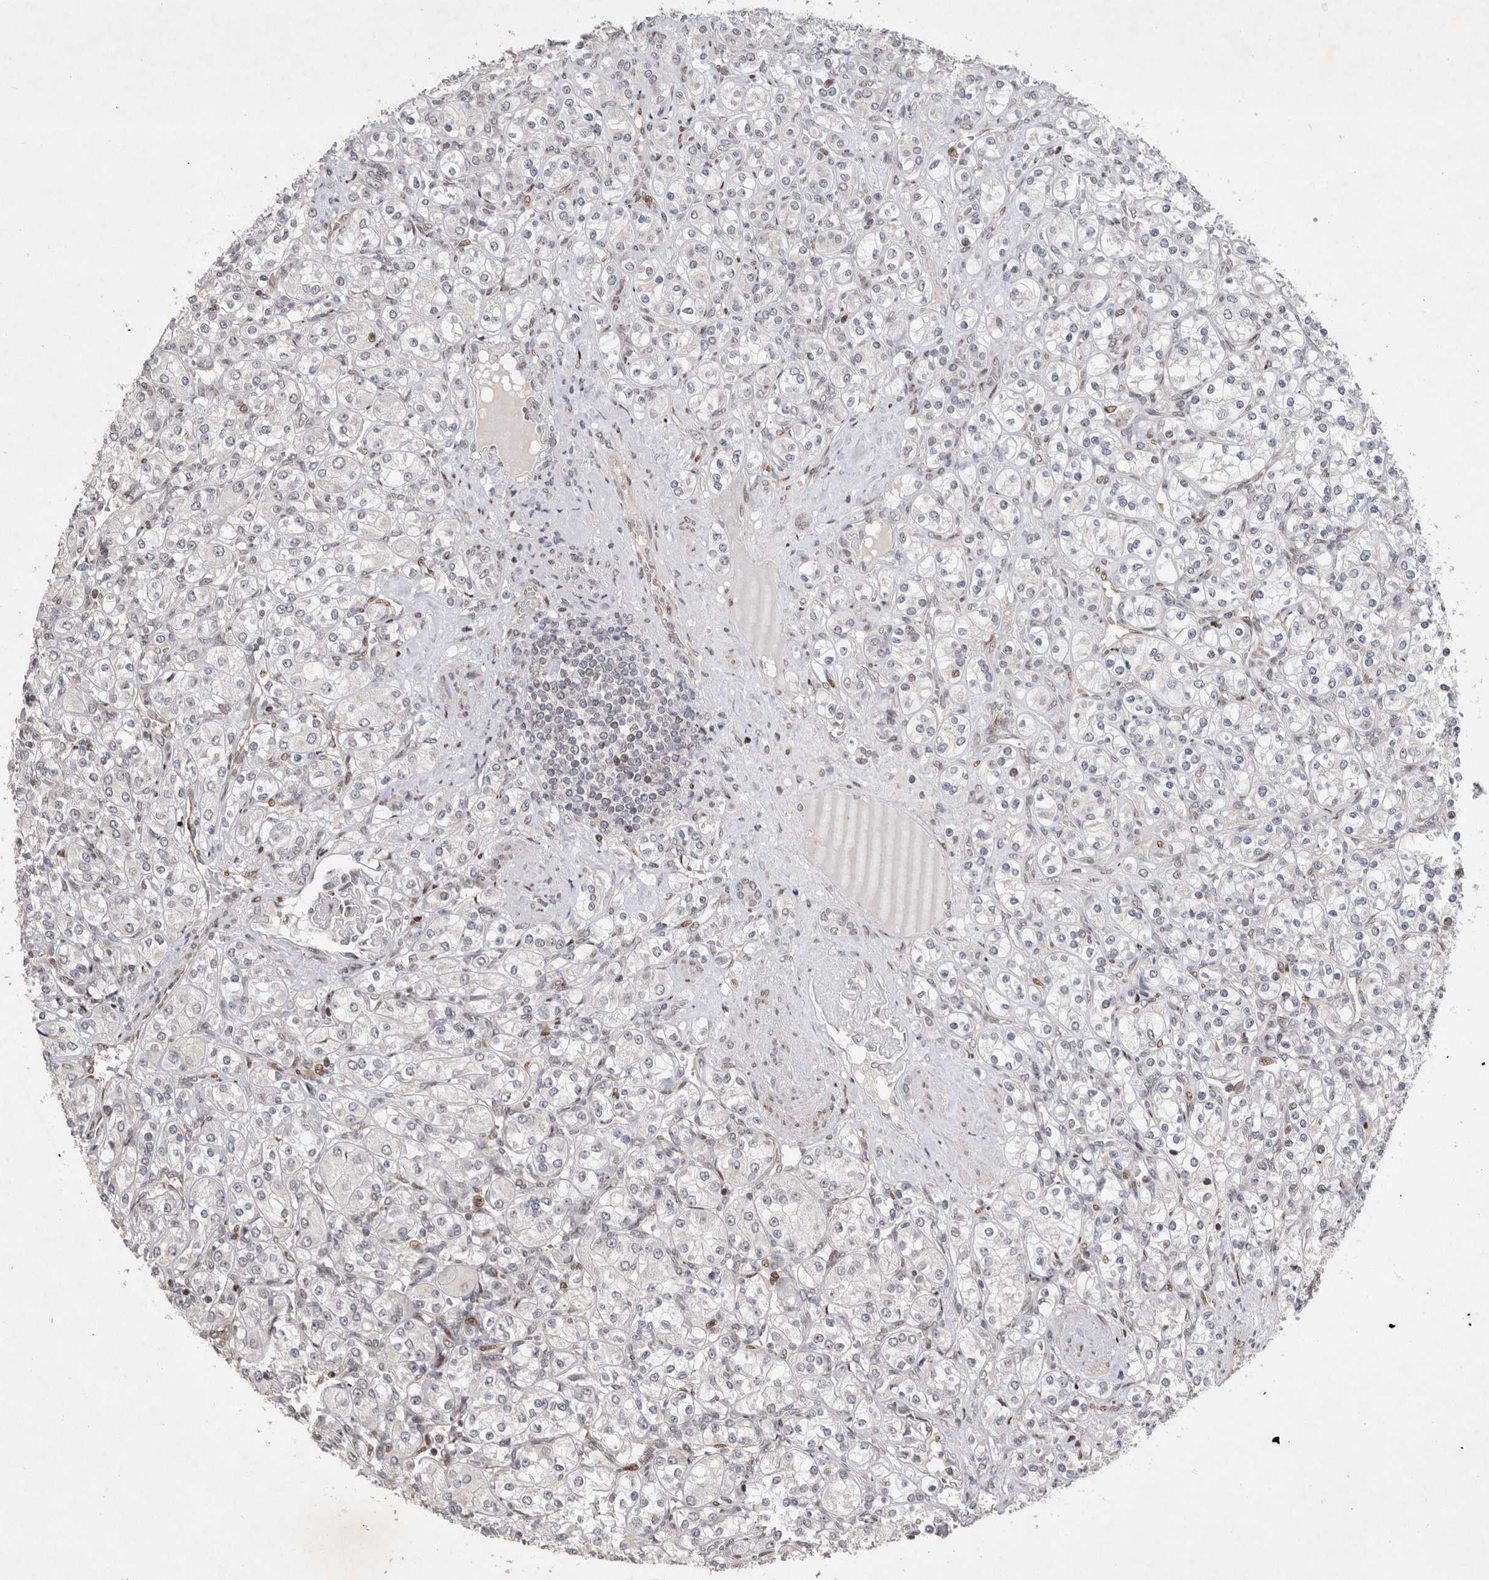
{"staining": {"intensity": "negative", "quantity": "none", "location": "none"}, "tissue": "renal cancer", "cell_type": "Tumor cells", "image_type": "cancer", "snomed": [{"axis": "morphology", "description": "Adenocarcinoma, NOS"}, {"axis": "topography", "description": "Kidney"}], "caption": "Renal cancer stained for a protein using immunohistochemistry (IHC) demonstrates no staining tumor cells.", "gene": "C8orf58", "patient": {"sex": "male", "age": 77}}